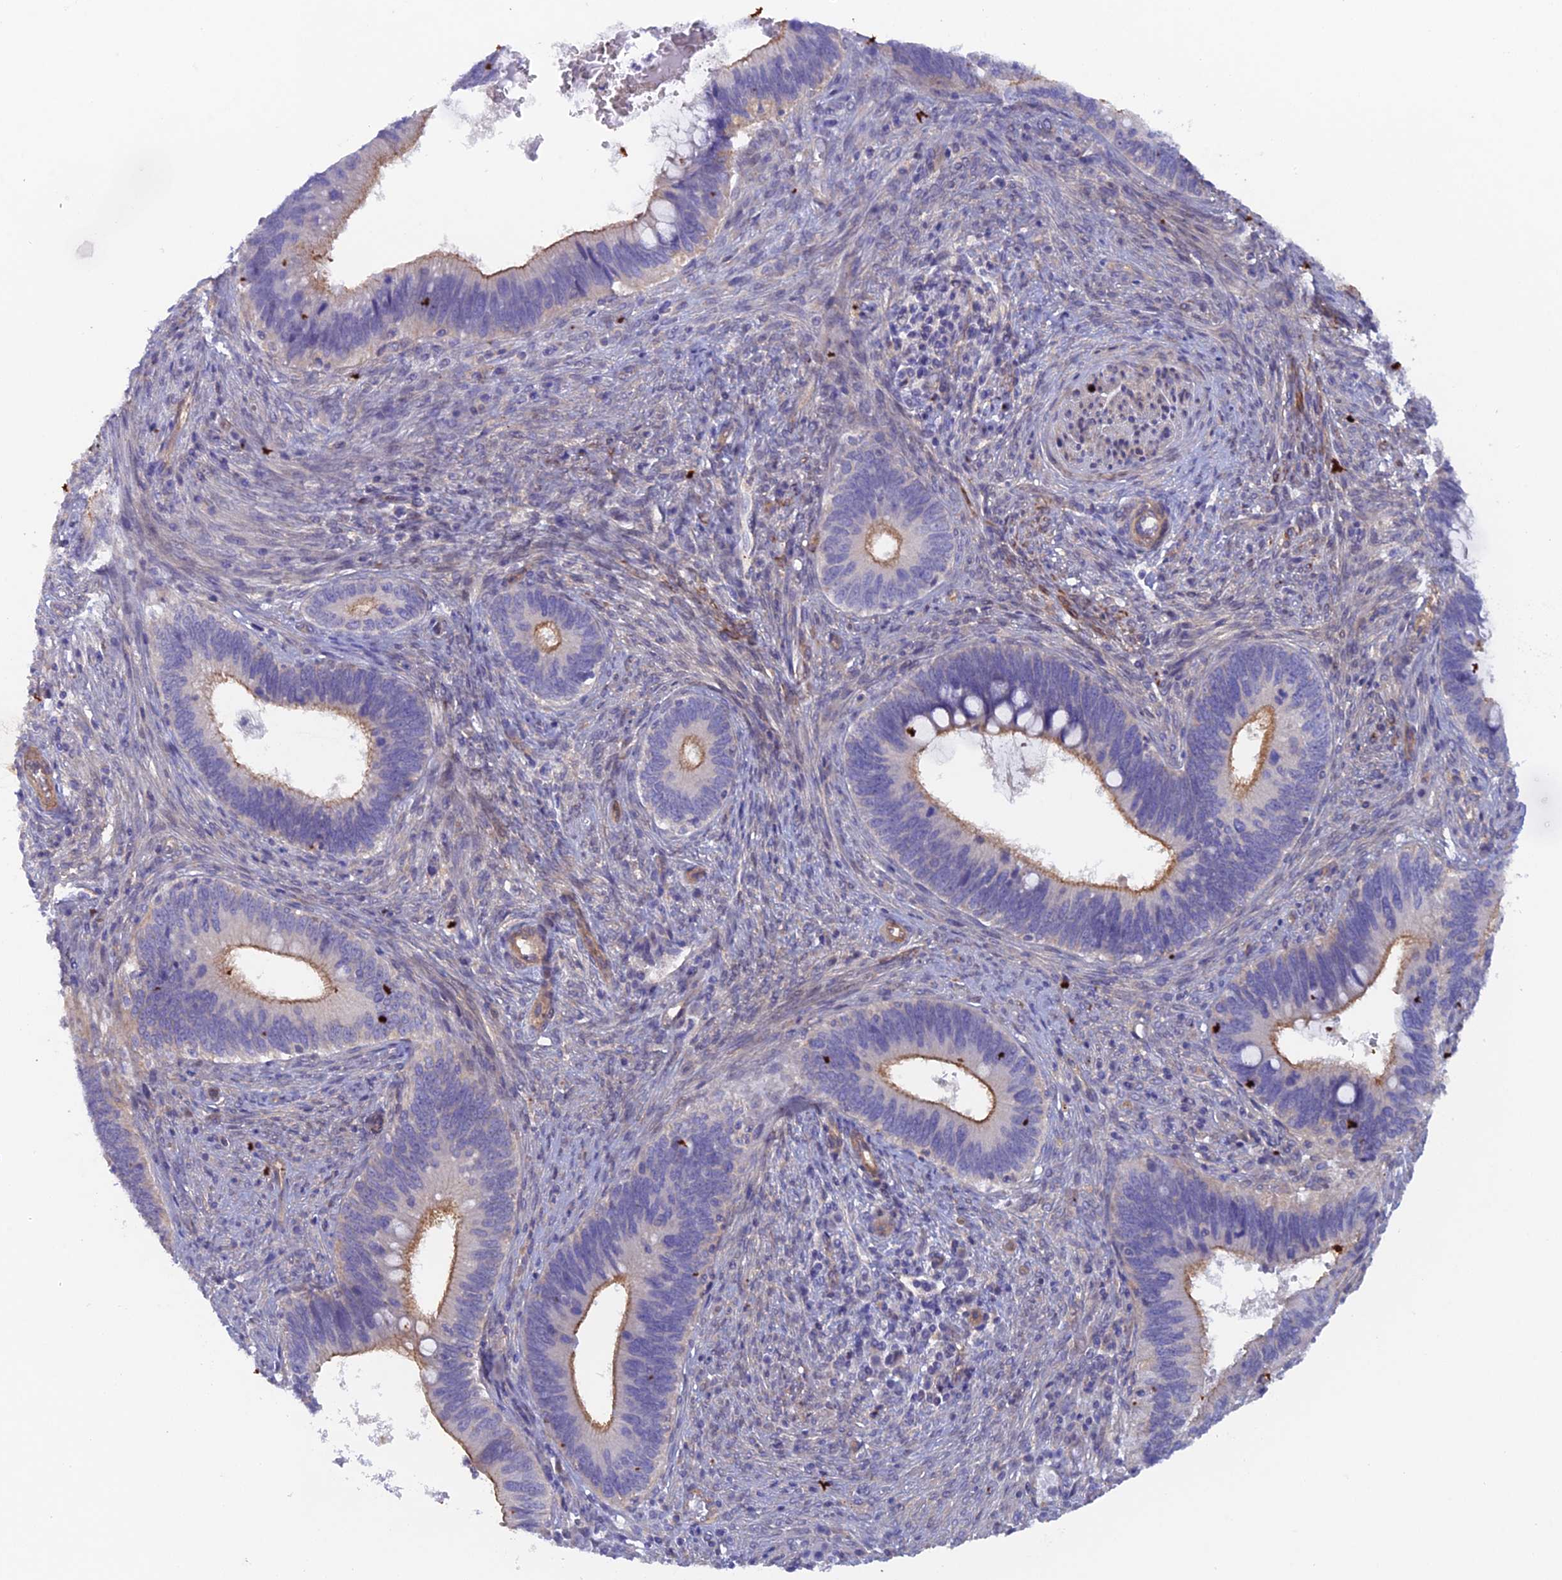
{"staining": {"intensity": "moderate", "quantity": "<25%", "location": "cytoplasmic/membranous"}, "tissue": "cervical cancer", "cell_type": "Tumor cells", "image_type": "cancer", "snomed": [{"axis": "morphology", "description": "Adenocarcinoma, NOS"}, {"axis": "topography", "description": "Cervix"}], "caption": "Tumor cells exhibit low levels of moderate cytoplasmic/membranous staining in about <25% of cells in cervical cancer (adenocarcinoma).", "gene": "FZR1", "patient": {"sex": "female", "age": 42}}